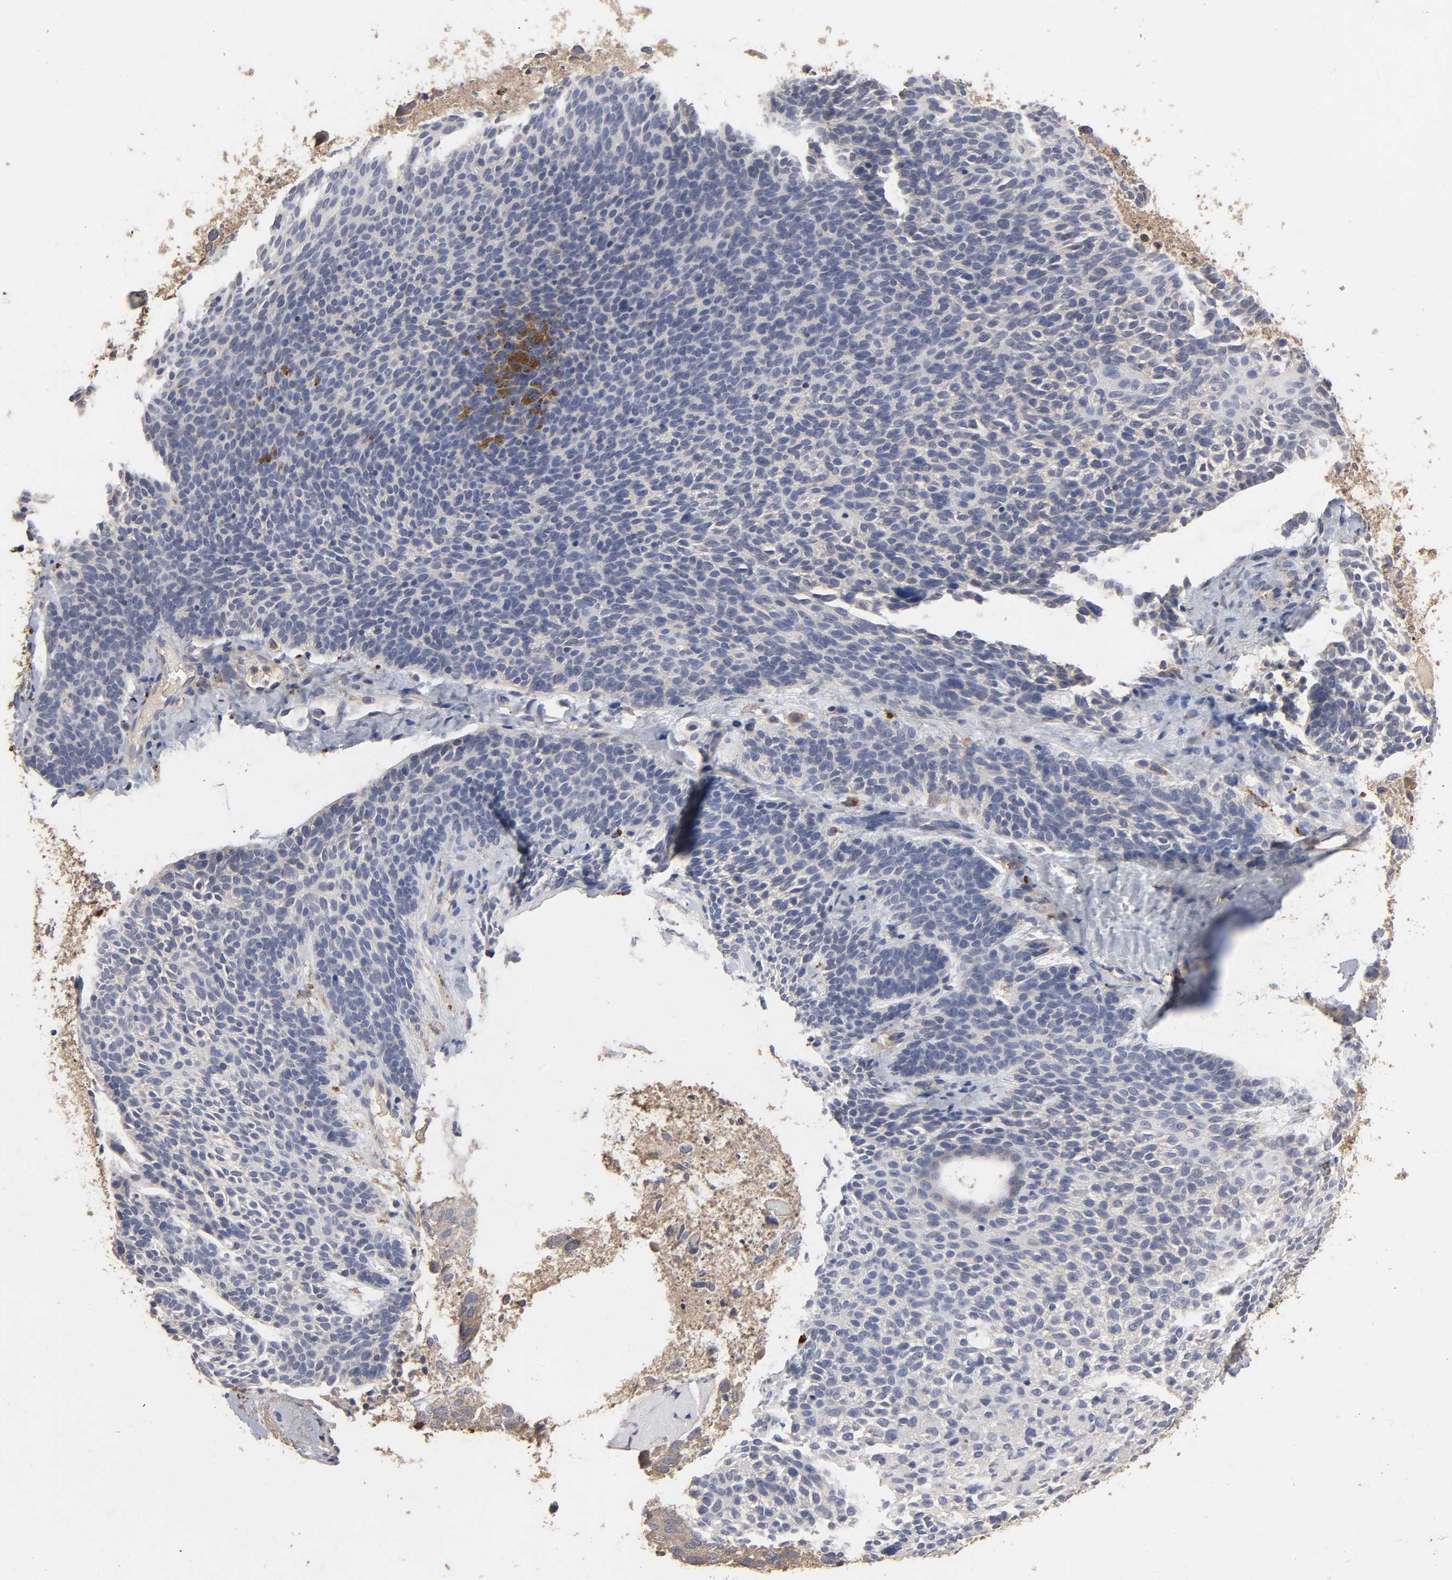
{"staining": {"intensity": "negative", "quantity": "none", "location": "none"}, "tissue": "skin cancer", "cell_type": "Tumor cells", "image_type": "cancer", "snomed": [{"axis": "morphology", "description": "Normal tissue, NOS"}, {"axis": "morphology", "description": "Basal cell carcinoma"}, {"axis": "topography", "description": "Skin"}], "caption": "A high-resolution image shows IHC staining of skin cancer, which exhibits no significant expression in tumor cells.", "gene": "EIF4G2", "patient": {"sex": "female", "age": 70}}